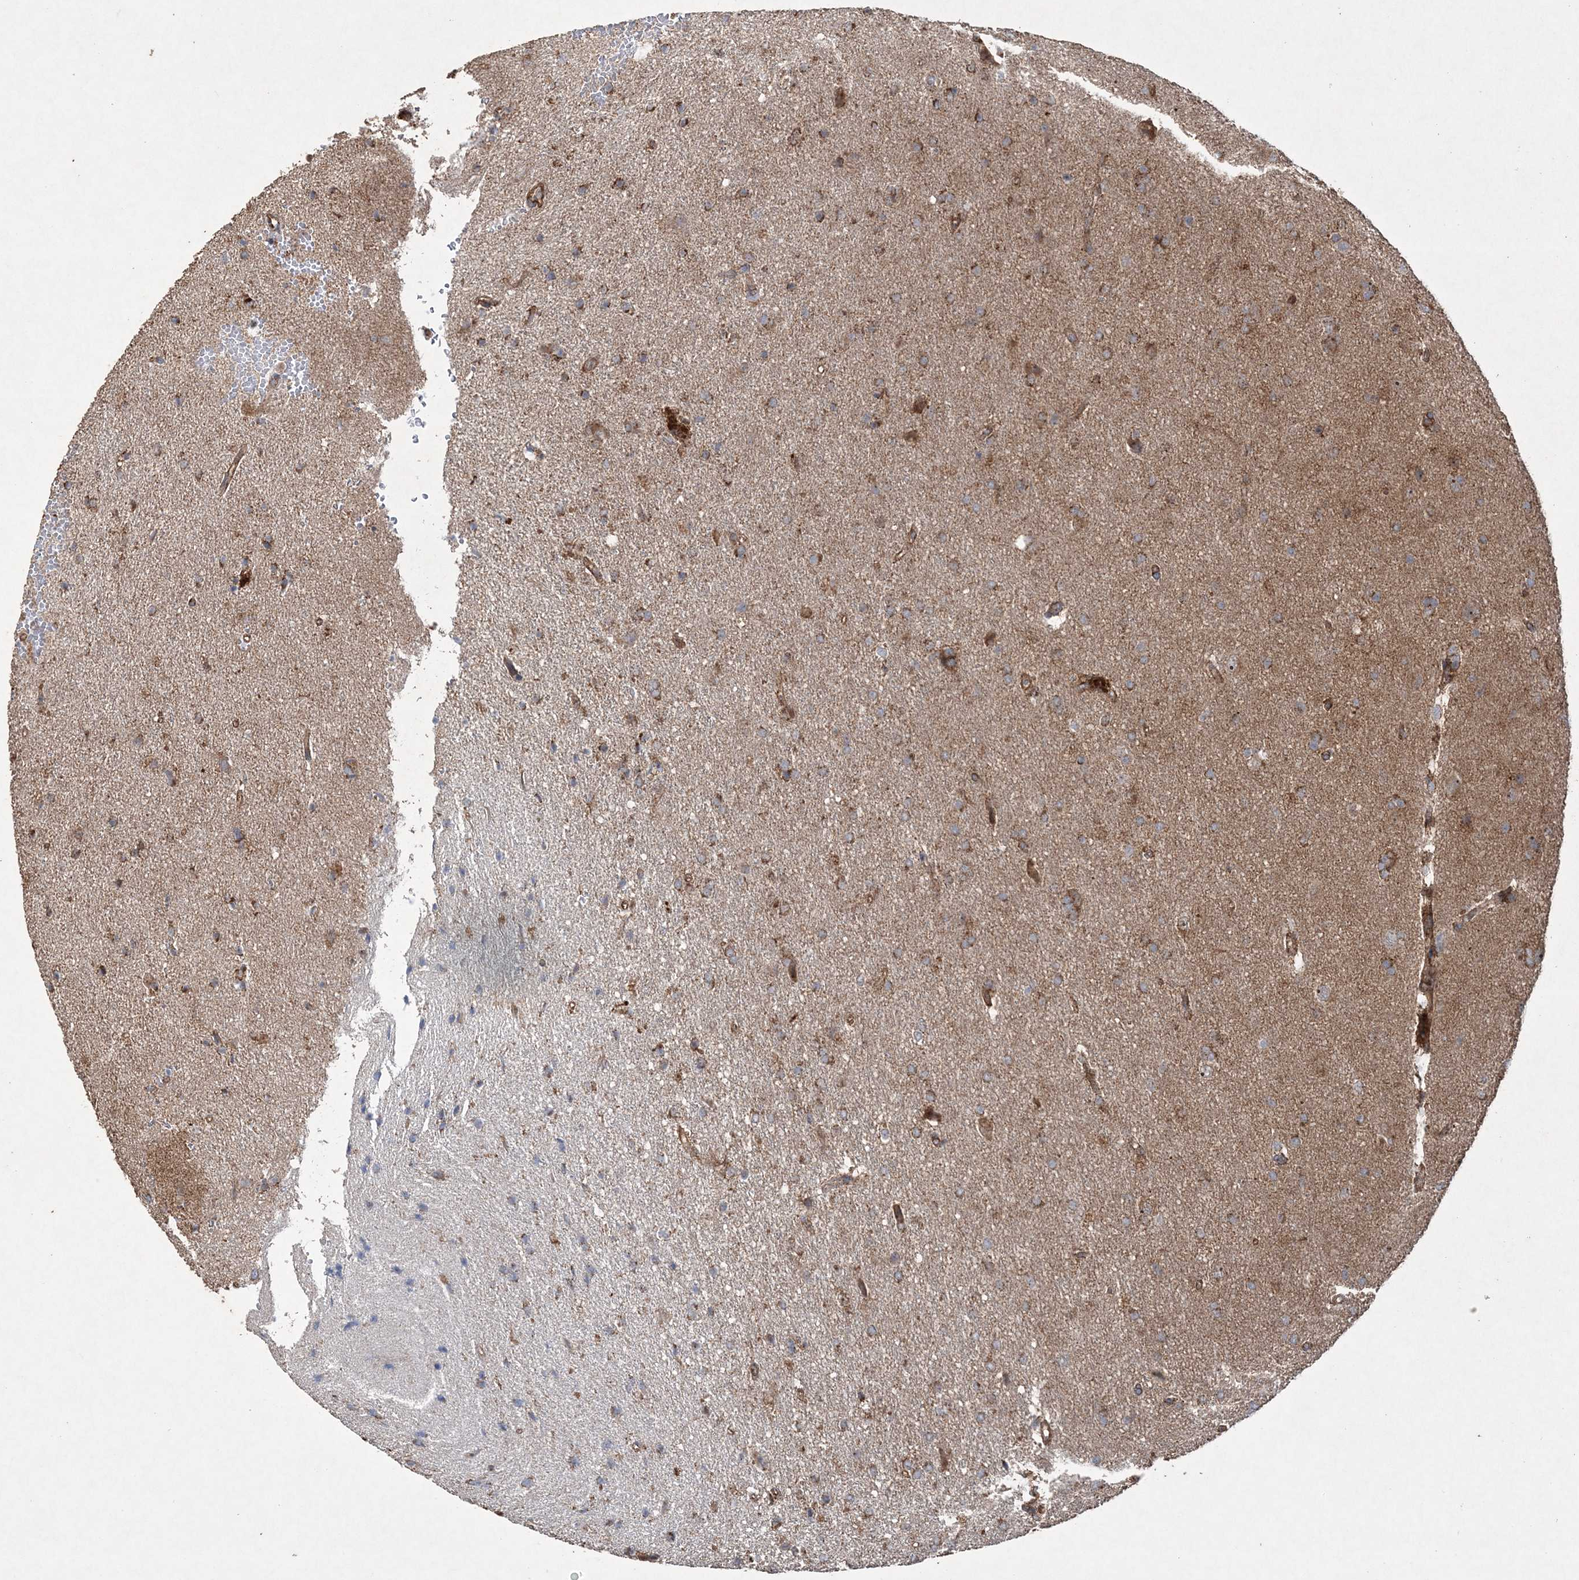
{"staining": {"intensity": "moderate", "quantity": ">75%", "location": "cytoplasmic/membranous"}, "tissue": "glioma", "cell_type": "Tumor cells", "image_type": "cancer", "snomed": [{"axis": "morphology", "description": "Glioma, malignant, High grade"}, {"axis": "topography", "description": "Brain"}], "caption": "Immunohistochemical staining of human malignant glioma (high-grade) displays medium levels of moderate cytoplasmic/membranous protein positivity in approximately >75% of tumor cells.", "gene": "TTC7A", "patient": {"sex": "male", "age": 72}}